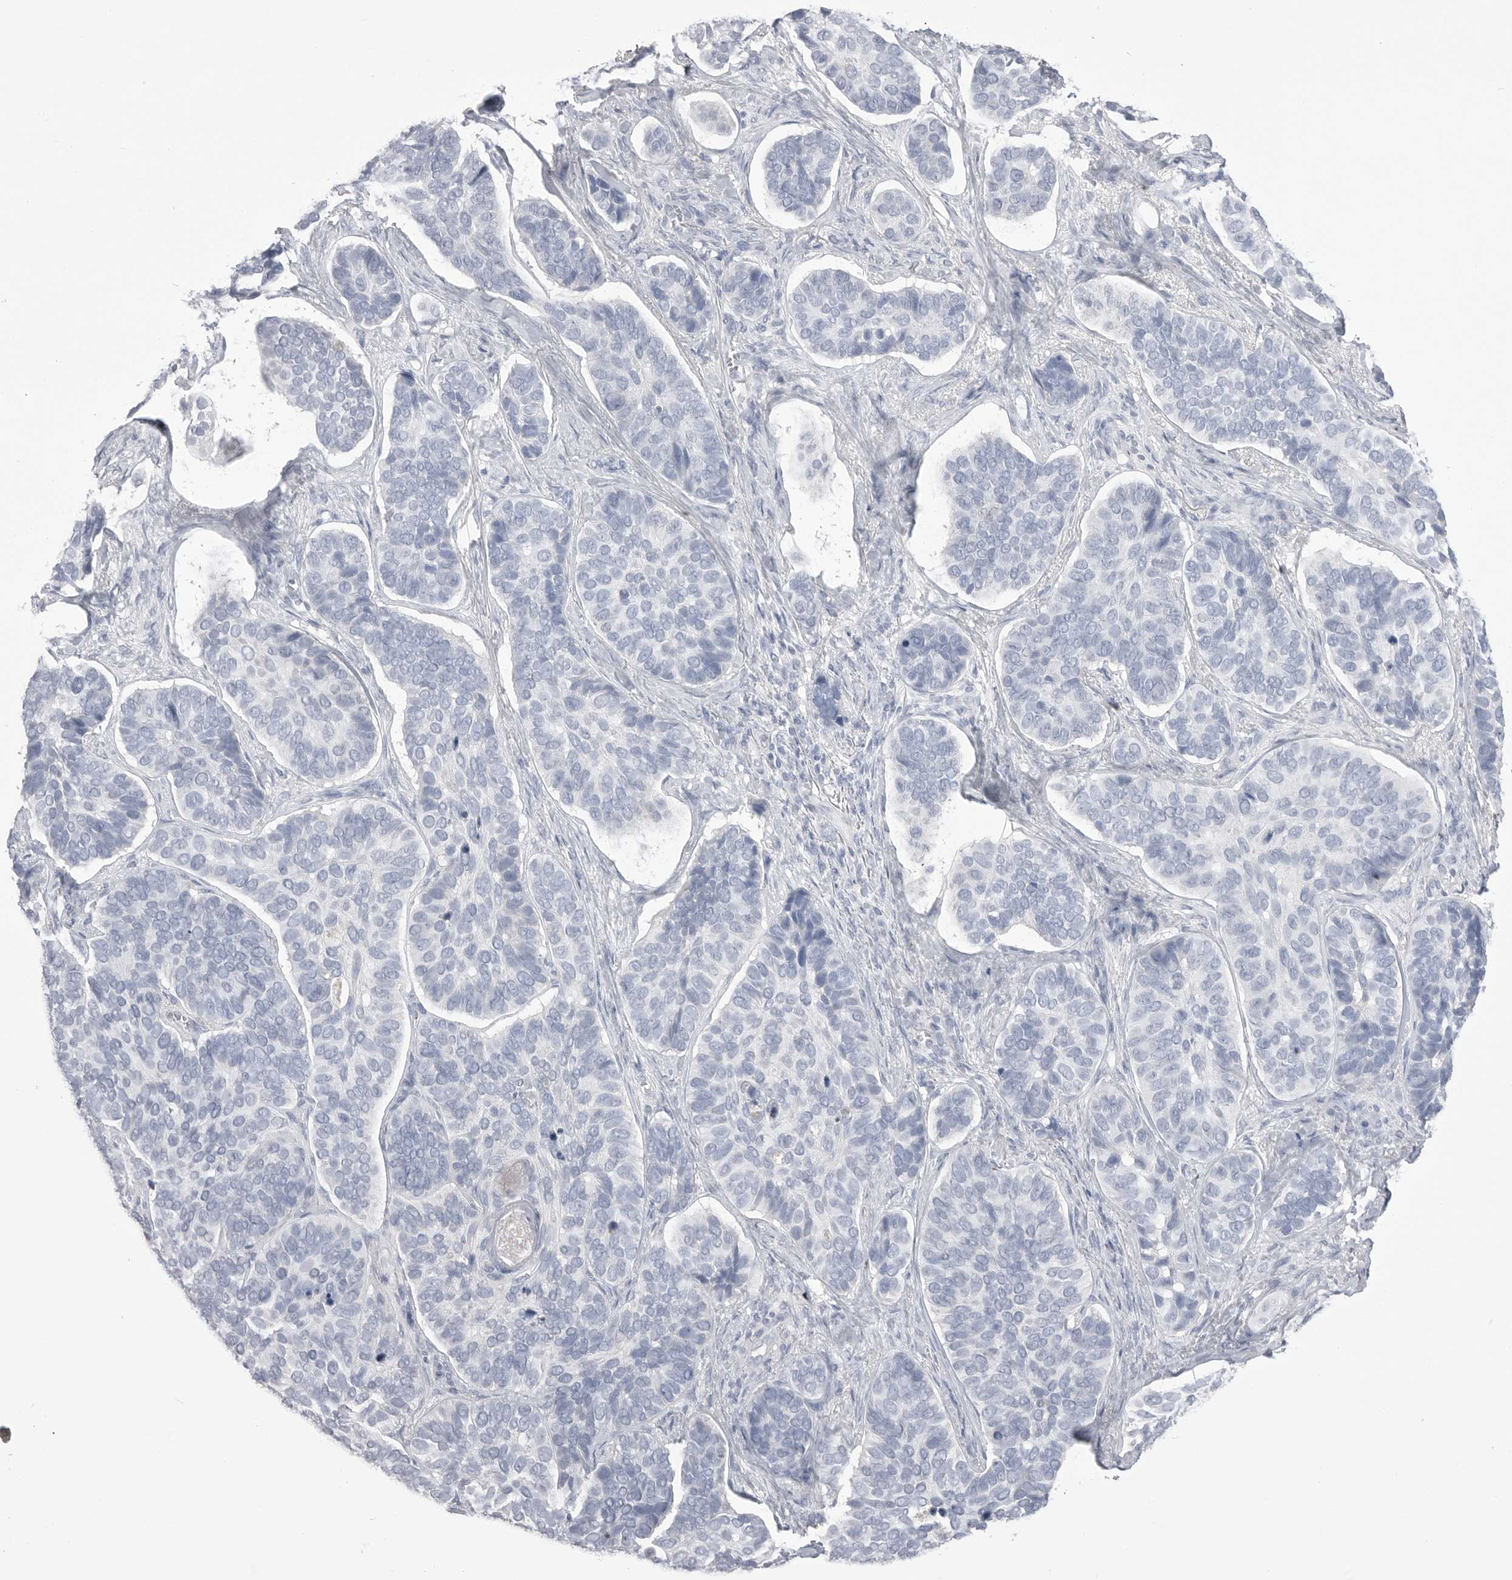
{"staining": {"intensity": "negative", "quantity": "none", "location": "none"}, "tissue": "skin cancer", "cell_type": "Tumor cells", "image_type": "cancer", "snomed": [{"axis": "morphology", "description": "Basal cell carcinoma"}, {"axis": "topography", "description": "Skin"}], "caption": "Photomicrograph shows no significant protein positivity in tumor cells of skin cancer.", "gene": "CPB1", "patient": {"sex": "male", "age": 62}}